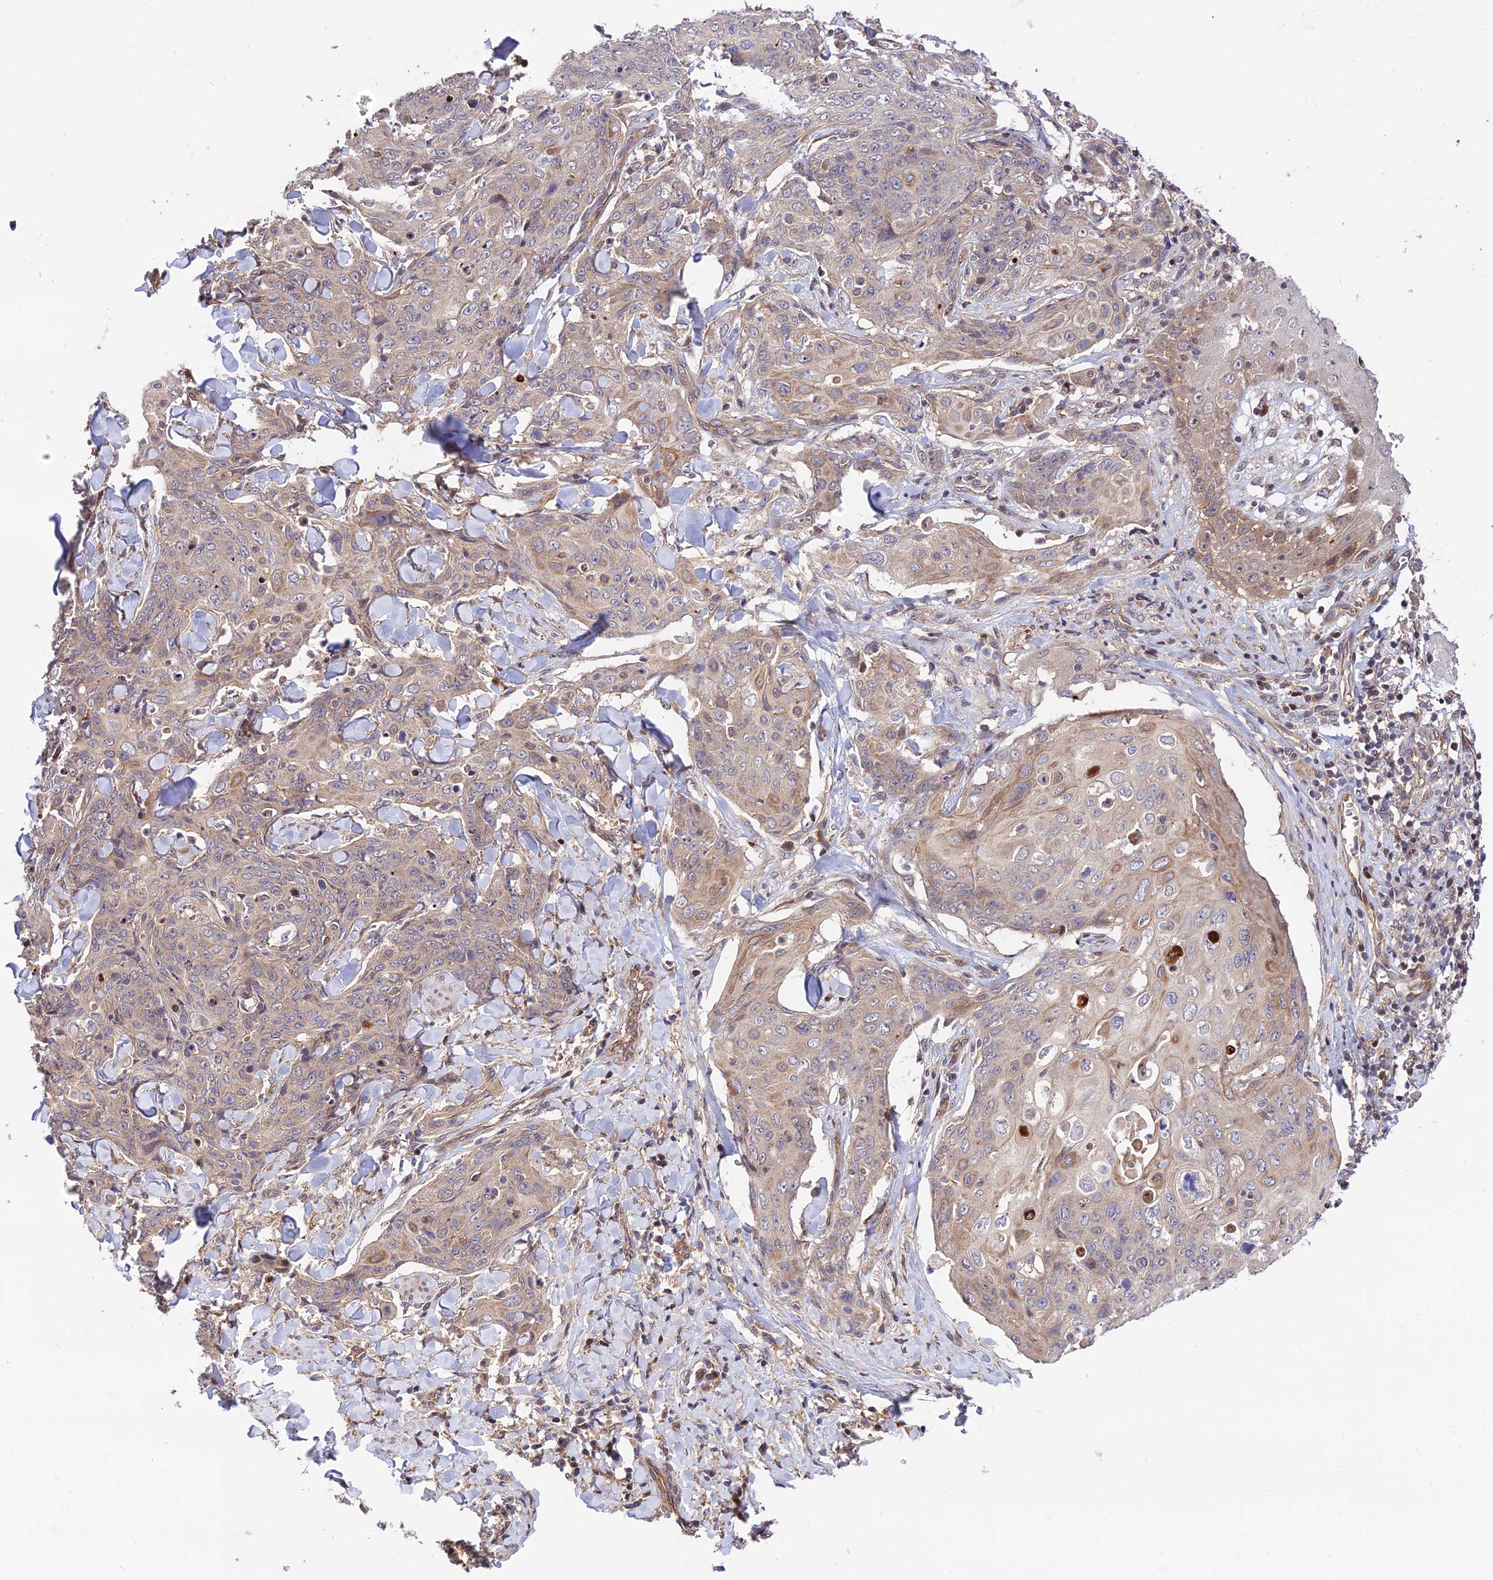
{"staining": {"intensity": "weak", "quantity": ">75%", "location": "cytoplasmic/membranous"}, "tissue": "skin cancer", "cell_type": "Tumor cells", "image_type": "cancer", "snomed": [{"axis": "morphology", "description": "Squamous cell carcinoma, NOS"}, {"axis": "topography", "description": "Skin"}, {"axis": "topography", "description": "Vulva"}], "caption": "Immunohistochemical staining of squamous cell carcinoma (skin) shows weak cytoplasmic/membranous protein staining in approximately >75% of tumor cells.", "gene": "SMG6", "patient": {"sex": "female", "age": 85}}